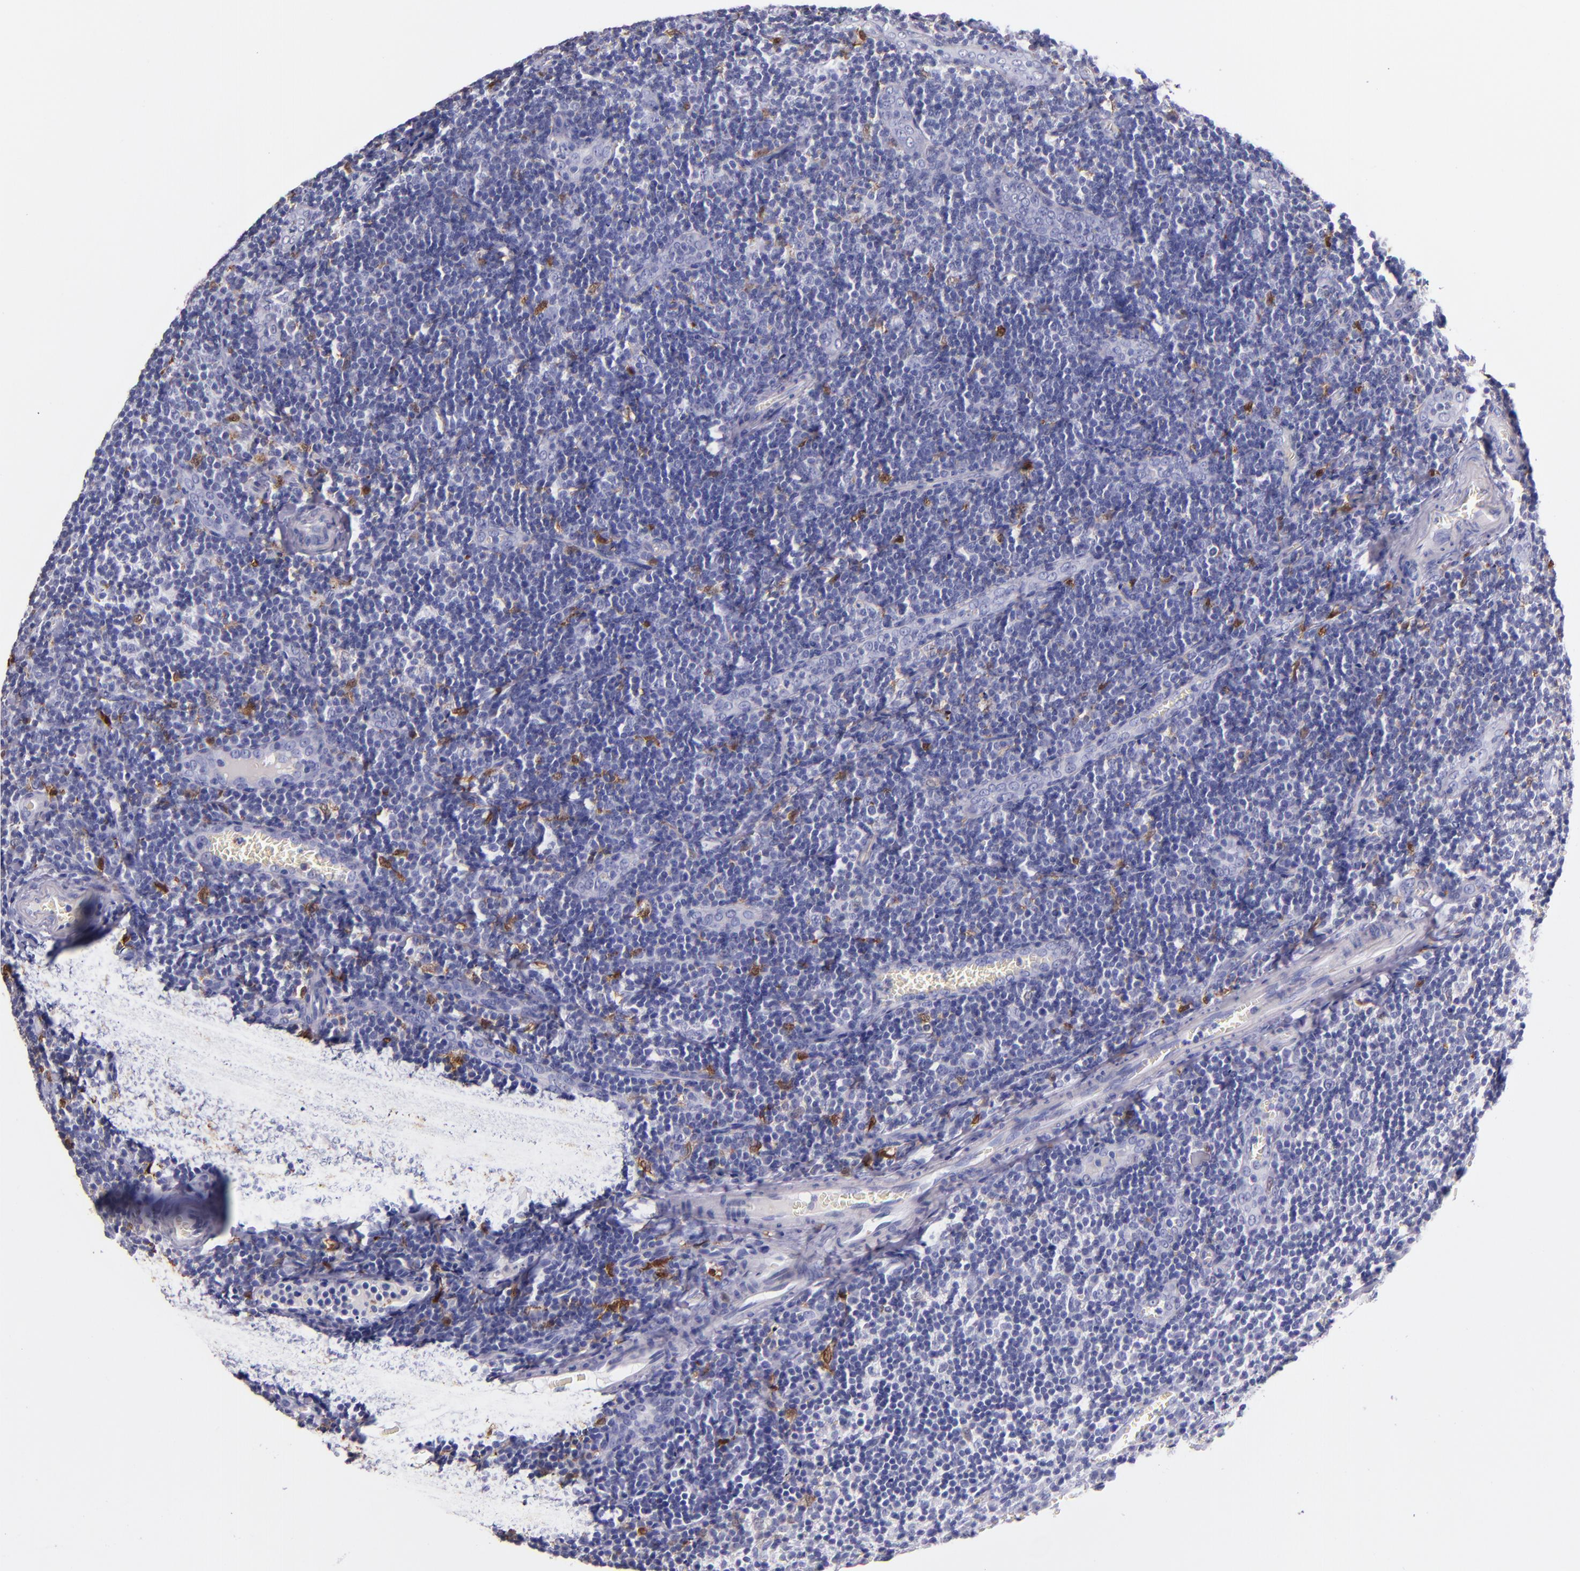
{"staining": {"intensity": "negative", "quantity": "none", "location": "none"}, "tissue": "tonsil", "cell_type": "Germinal center cells", "image_type": "normal", "snomed": [{"axis": "morphology", "description": "Normal tissue, NOS"}, {"axis": "topography", "description": "Tonsil"}], "caption": "This is an immunohistochemistry (IHC) photomicrograph of normal human tonsil. There is no expression in germinal center cells.", "gene": "F13A1", "patient": {"sex": "male", "age": 20}}